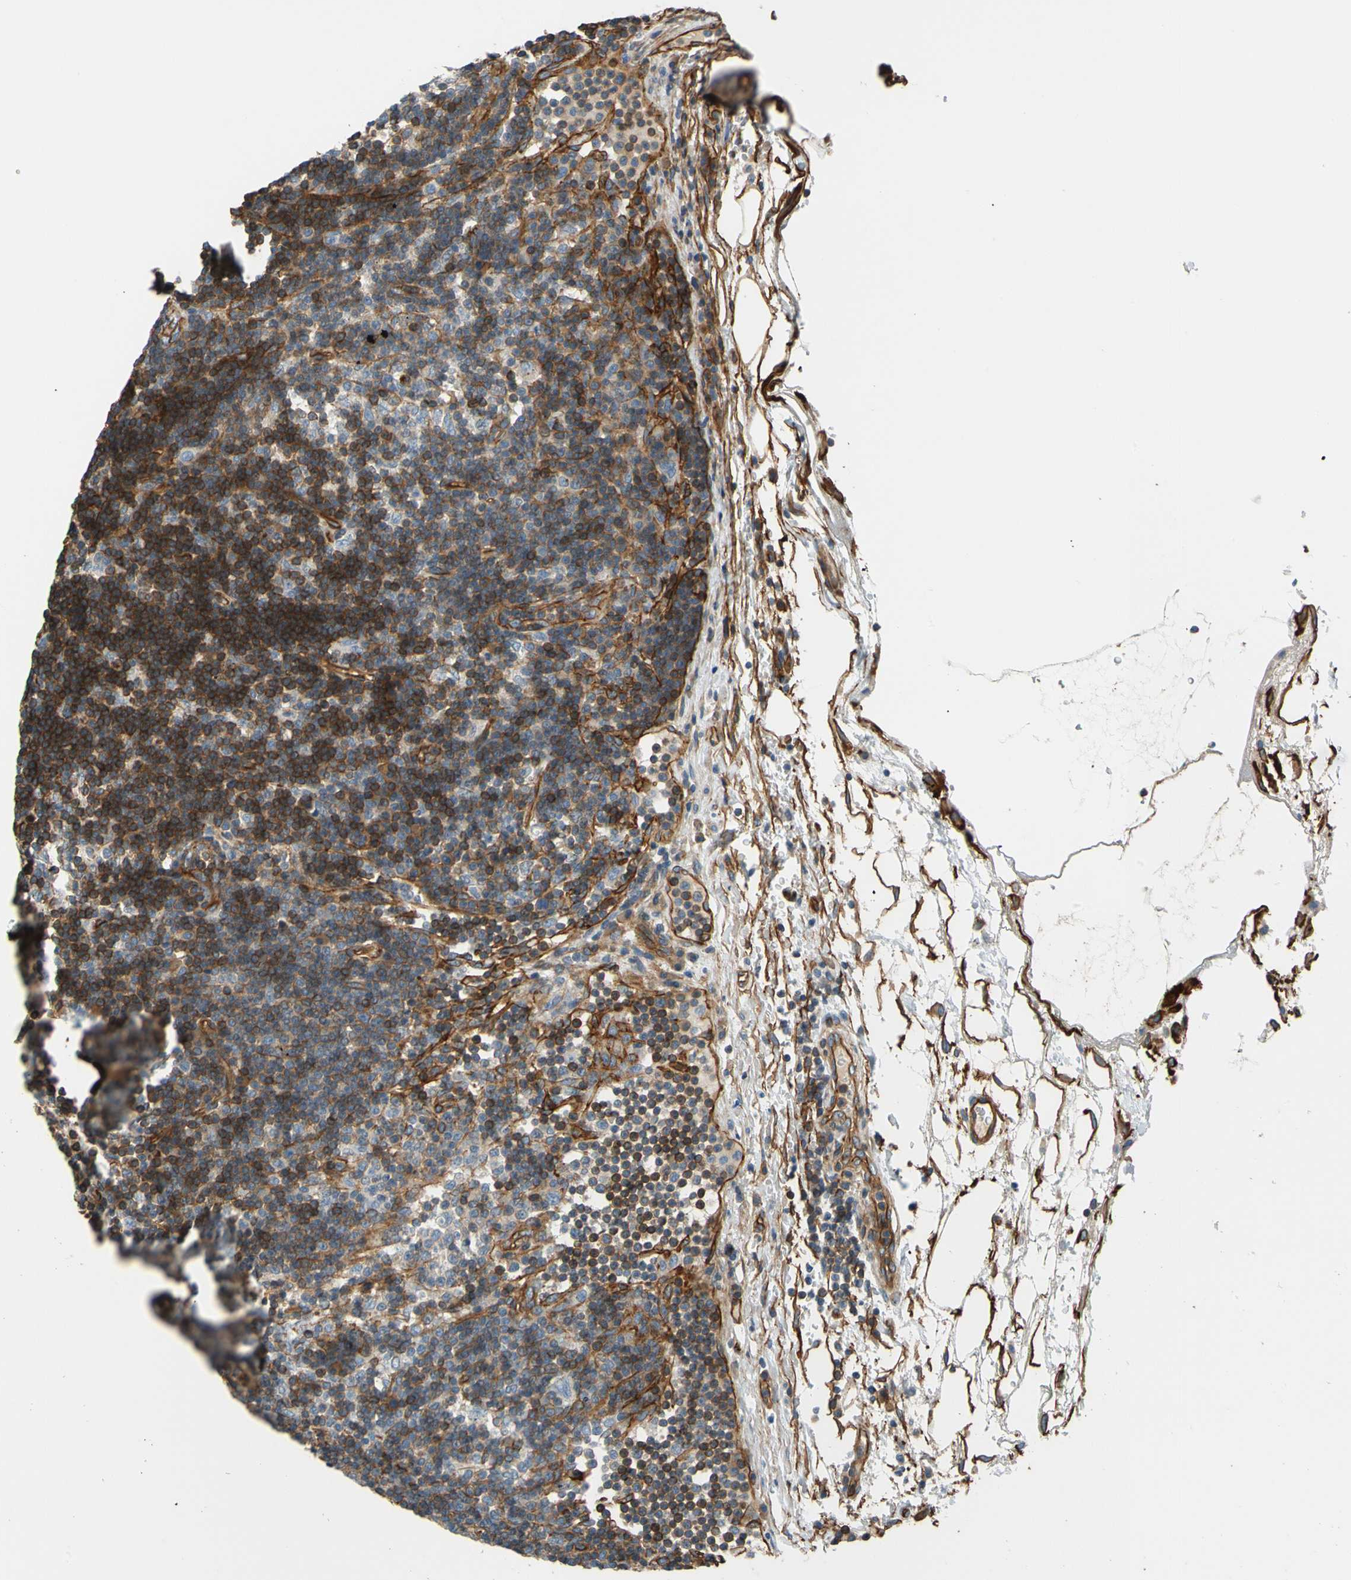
{"staining": {"intensity": "weak", "quantity": "<25%", "location": "cytoplasmic/membranous"}, "tissue": "lymph node", "cell_type": "Germinal center cells", "image_type": "normal", "snomed": [{"axis": "morphology", "description": "Normal tissue, NOS"}, {"axis": "morphology", "description": "Squamous cell carcinoma, metastatic, NOS"}, {"axis": "topography", "description": "Lymph node"}], "caption": "Immunohistochemical staining of normal lymph node reveals no significant staining in germinal center cells. Brightfield microscopy of IHC stained with DAB (3,3'-diaminobenzidine) (brown) and hematoxylin (blue), captured at high magnification.", "gene": "SPTAN1", "patient": {"sex": "female", "age": 53}}